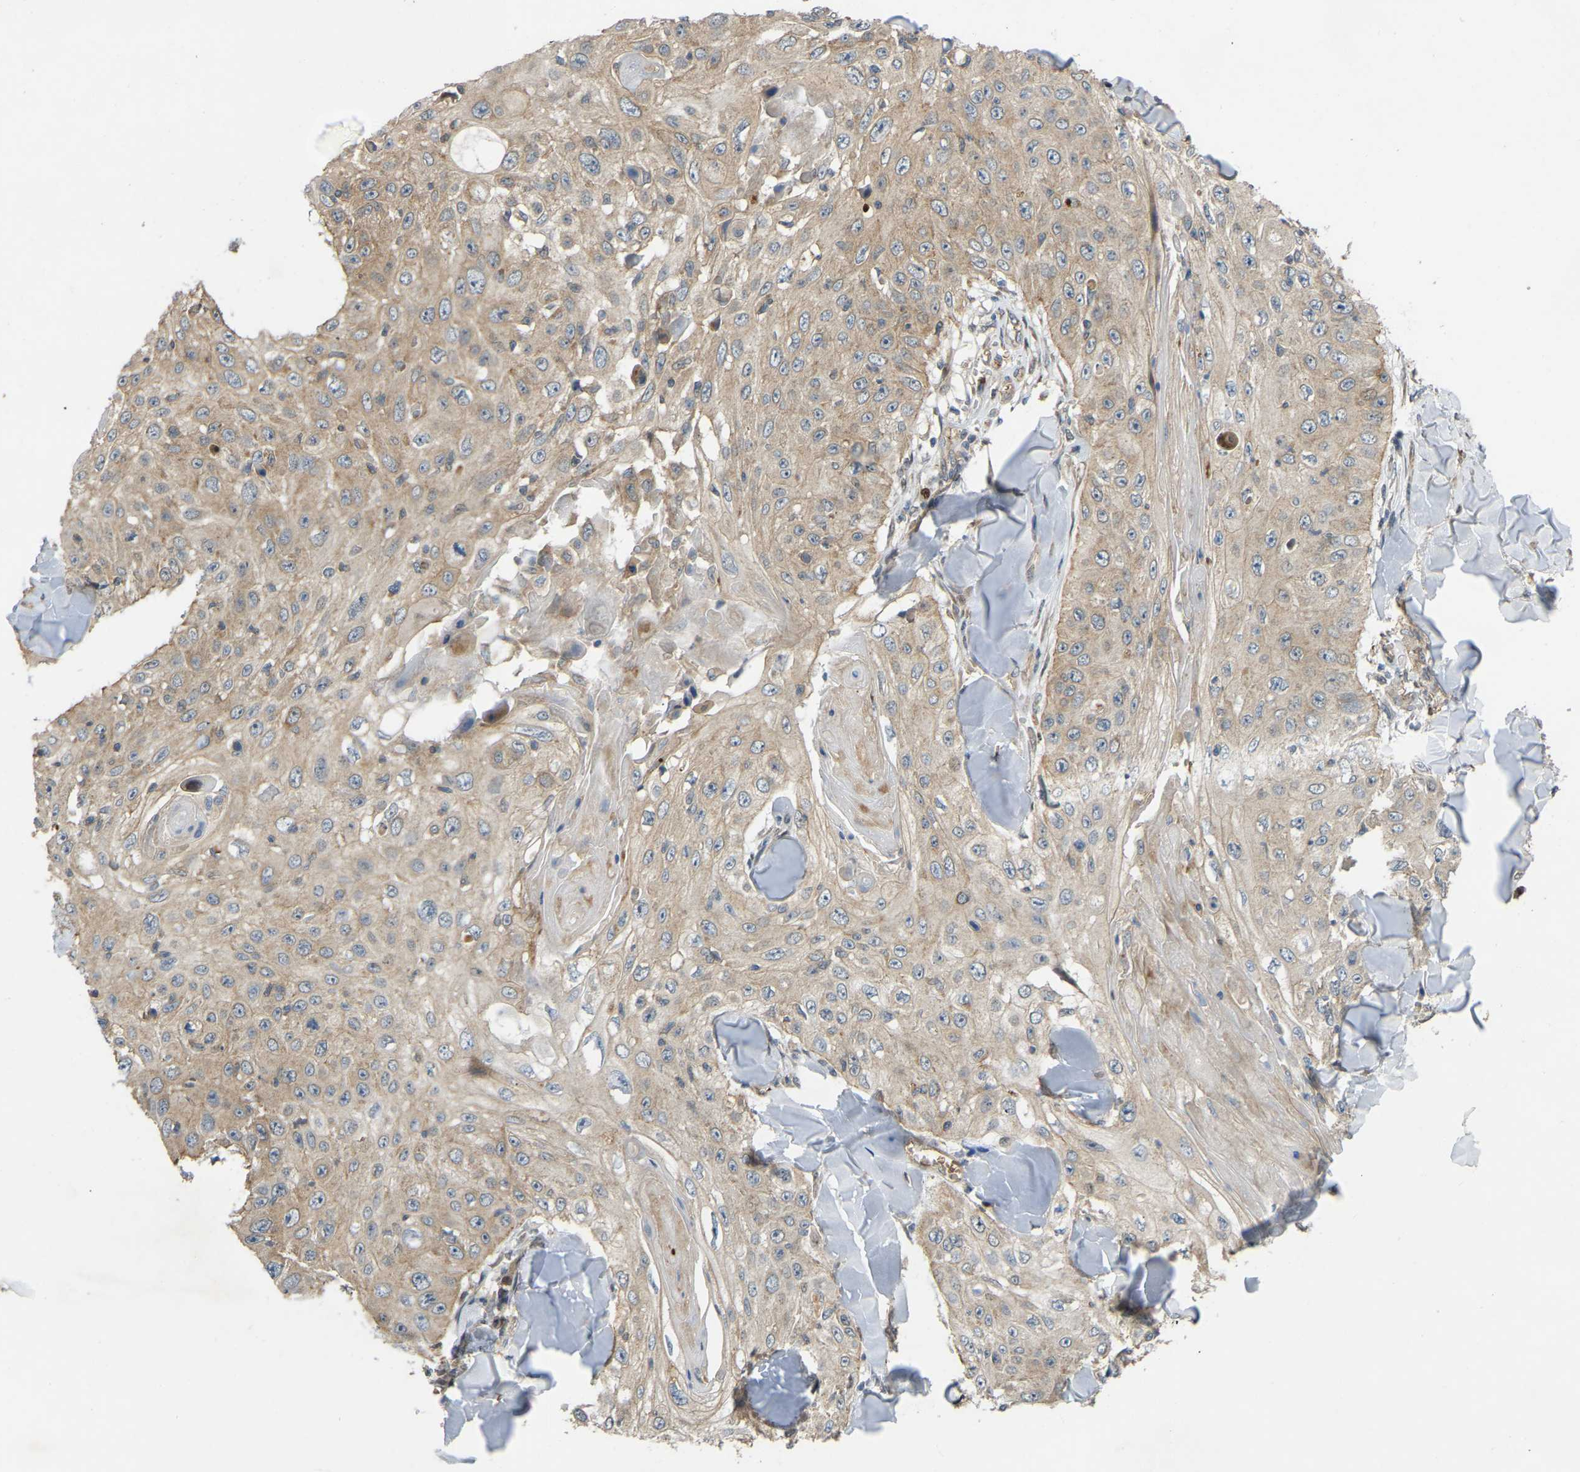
{"staining": {"intensity": "moderate", "quantity": "25%-75%", "location": "cytoplasmic/membranous"}, "tissue": "skin cancer", "cell_type": "Tumor cells", "image_type": "cancer", "snomed": [{"axis": "morphology", "description": "Squamous cell carcinoma, NOS"}, {"axis": "topography", "description": "Skin"}], "caption": "The immunohistochemical stain shows moderate cytoplasmic/membranous expression in tumor cells of skin cancer tissue.", "gene": "C21orf91", "patient": {"sex": "male", "age": 86}}